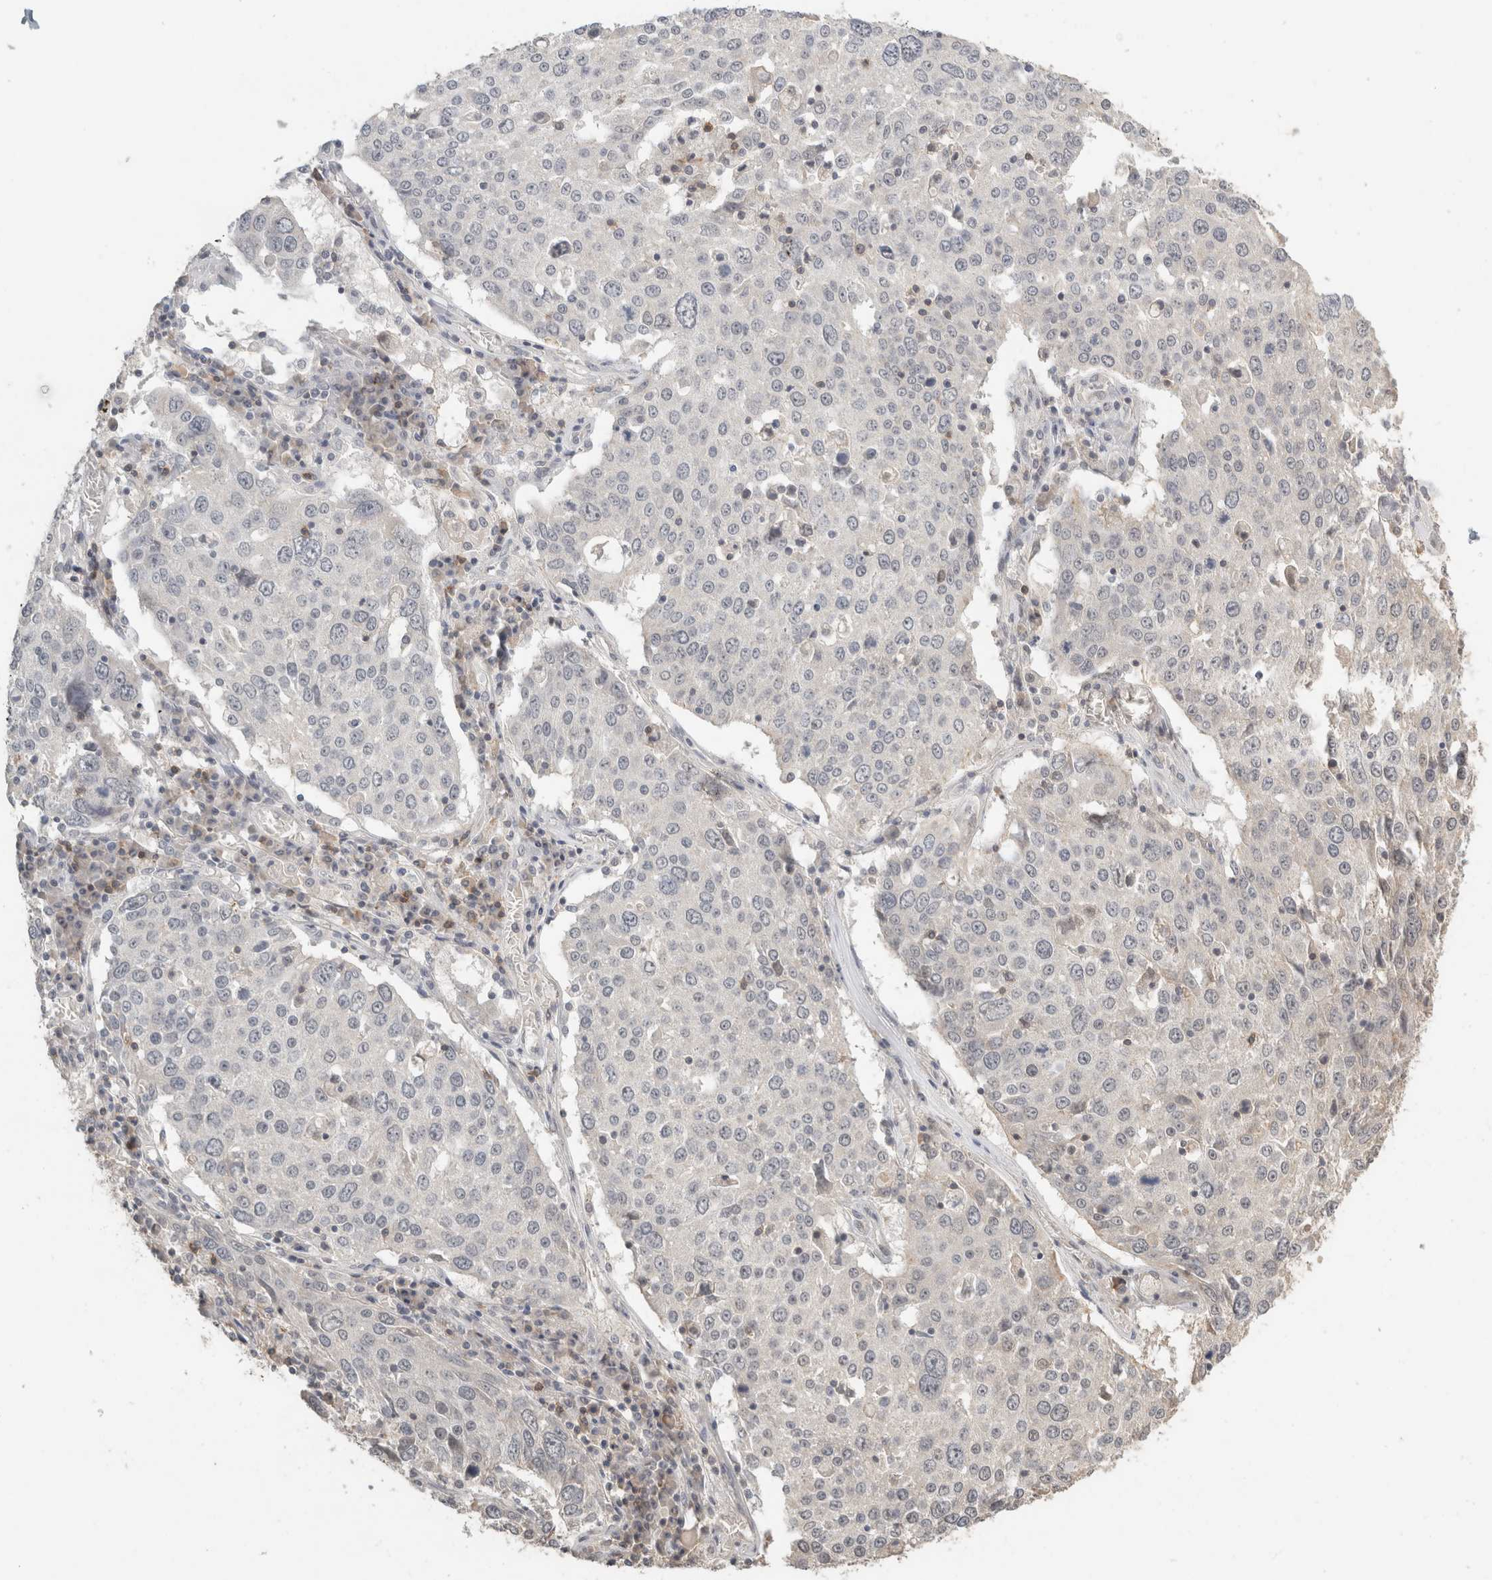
{"staining": {"intensity": "negative", "quantity": "none", "location": "none"}, "tissue": "lung cancer", "cell_type": "Tumor cells", "image_type": "cancer", "snomed": [{"axis": "morphology", "description": "Squamous cell carcinoma, NOS"}, {"axis": "topography", "description": "Lung"}], "caption": "Tumor cells are negative for brown protein staining in lung squamous cell carcinoma.", "gene": "TRAT1", "patient": {"sex": "male", "age": 65}}